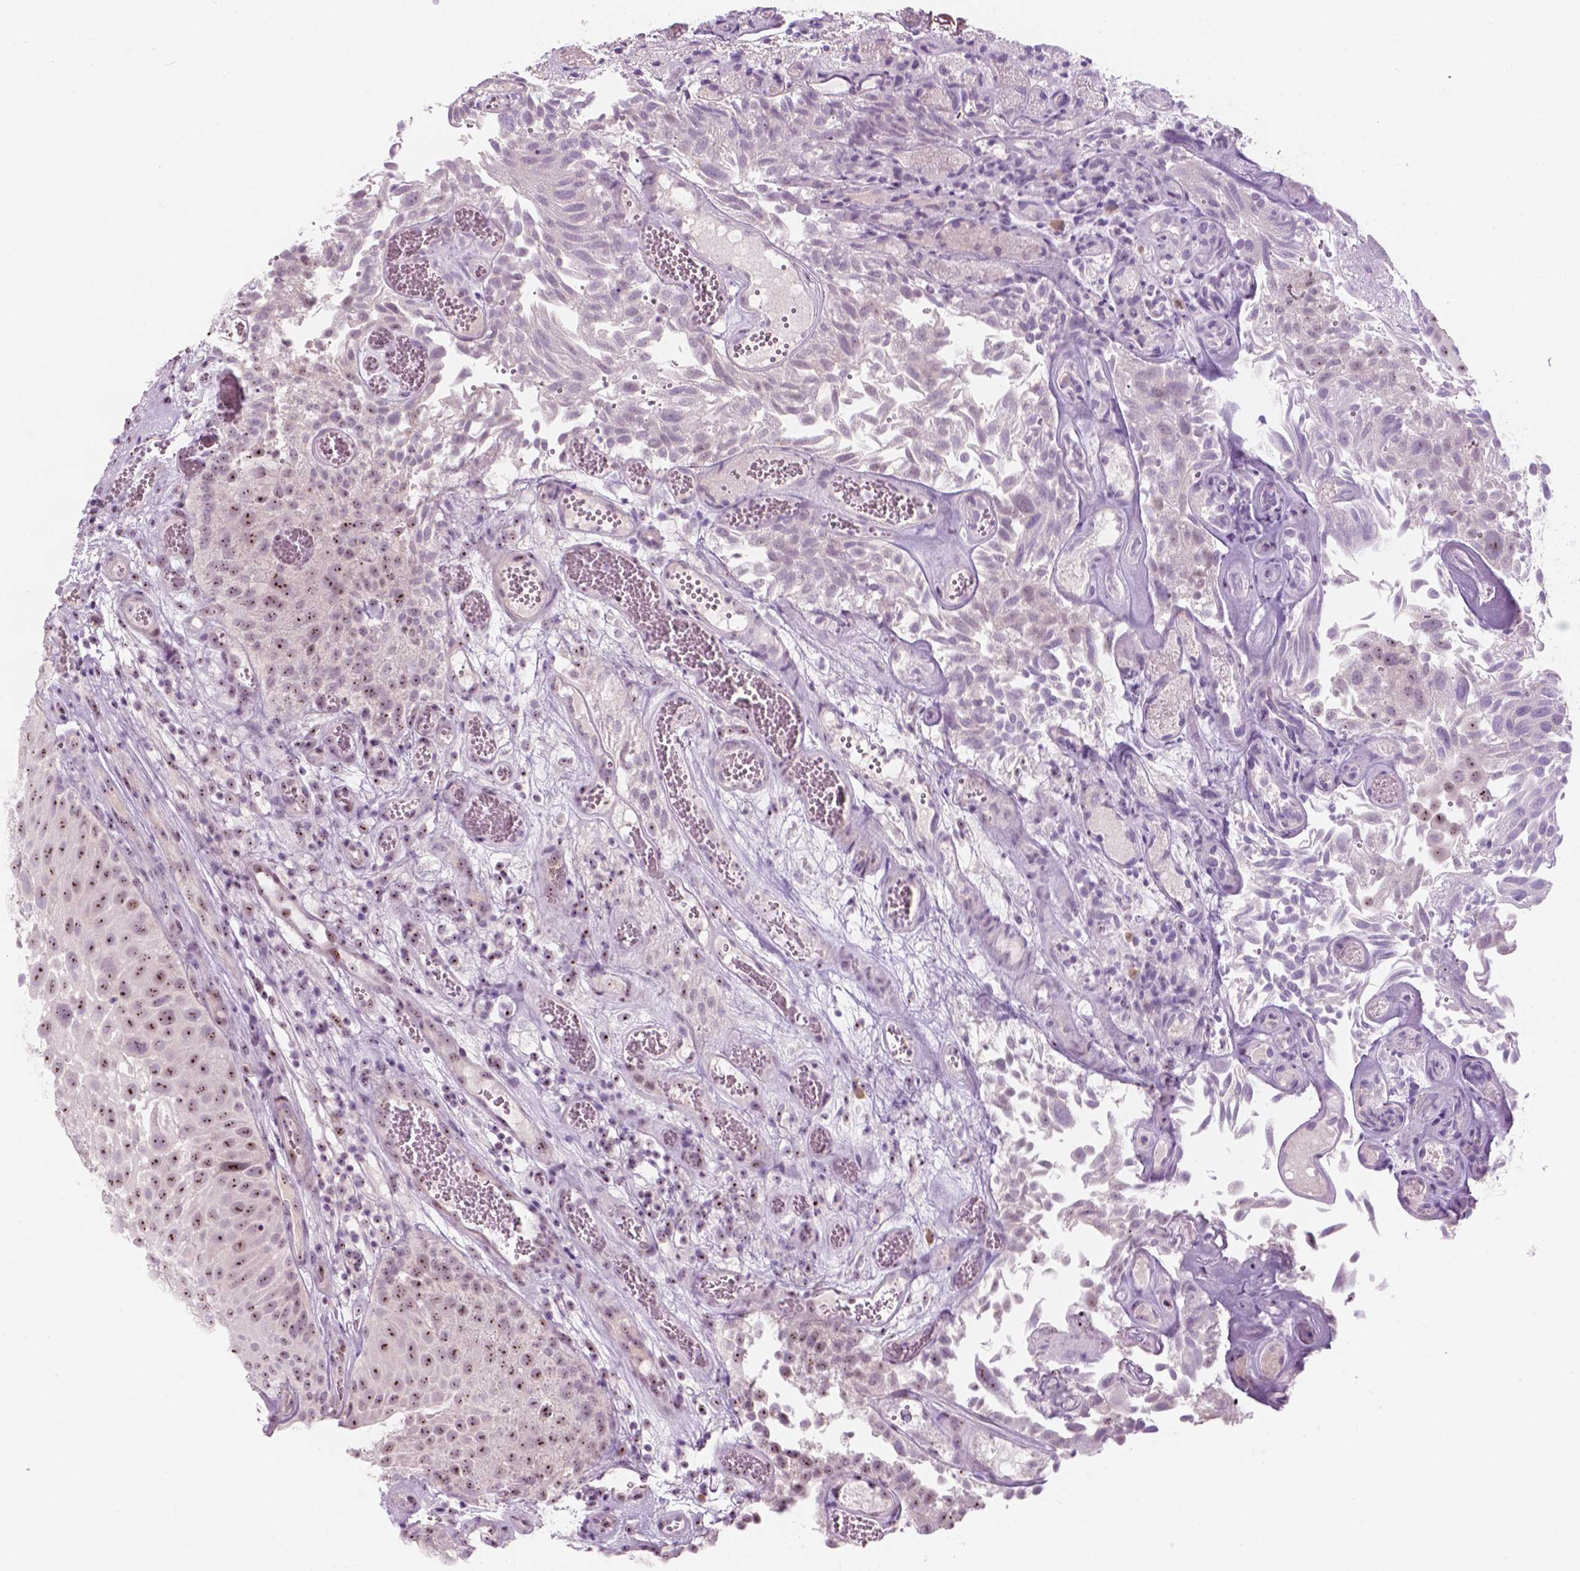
{"staining": {"intensity": "moderate", "quantity": "25%-75%", "location": "nuclear"}, "tissue": "urothelial cancer", "cell_type": "Tumor cells", "image_type": "cancer", "snomed": [{"axis": "morphology", "description": "Urothelial carcinoma, Low grade"}, {"axis": "topography", "description": "Urinary bladder"}], "caption": "Immunohistochemistry micrograph of human urothelial cancer stained for a protein (brown), which exhibits medium levels of moderate nuclear expression in about 25%-75% of tumor cells.", "gene": "ZNF853", "patient": {"sex": "male", "age": 72}}